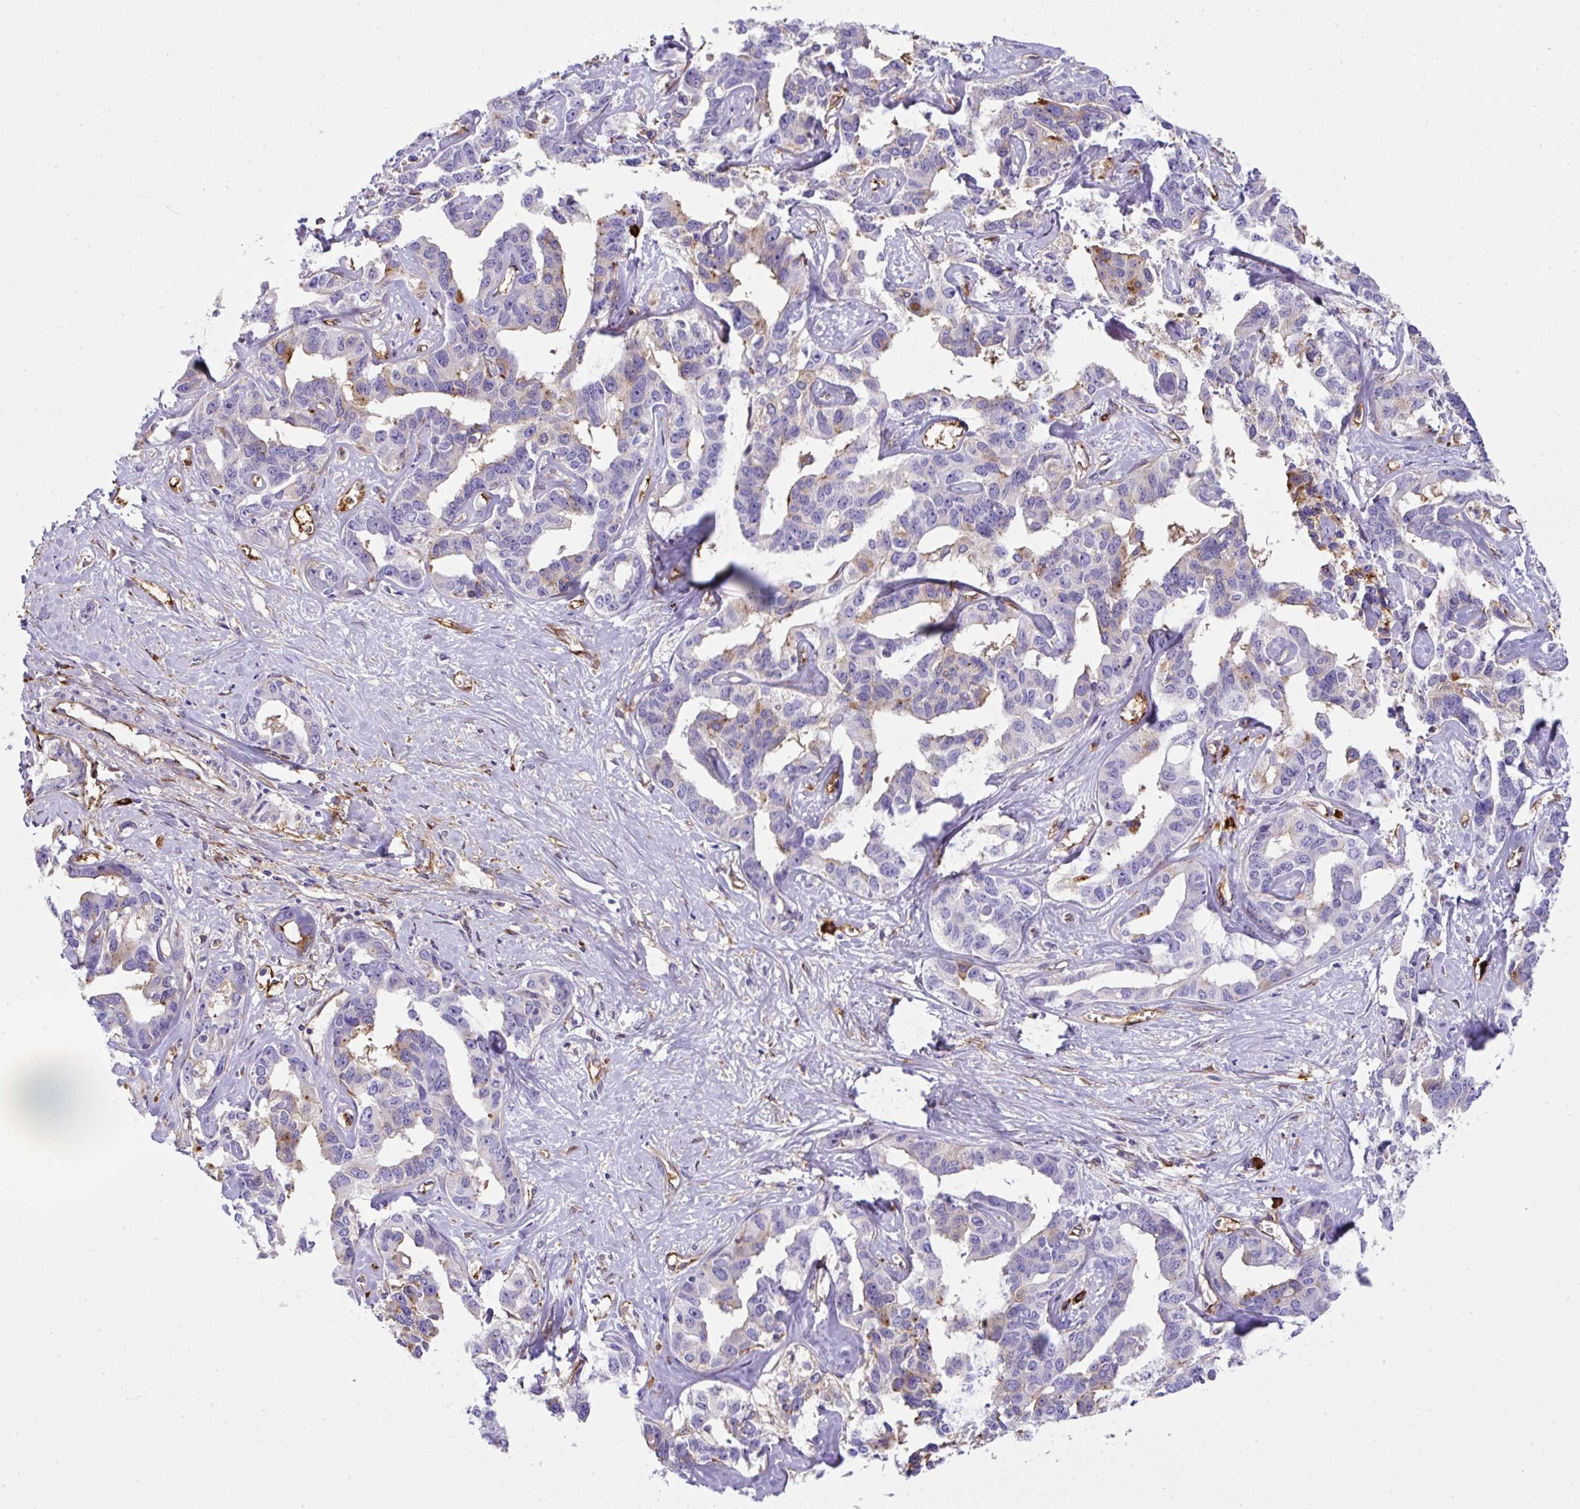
{"staining": {"intensity": "negative", "quantity": "none", "location": "none"}, "tissue": "liver cancer", "cell_type": "Tumor cells", "image_type": "cancer", "snomed": [{"axis": "morphology", "description": "Cholangiocarcinoma"}, {"axis": "topography", "description": "Liver"}], "caption": "The histopathology image demonstrates no significant expression in tumor cells of liver cancer.", "gene": "MAGEB5", "patient": {"sex": "male", "age": 59}}